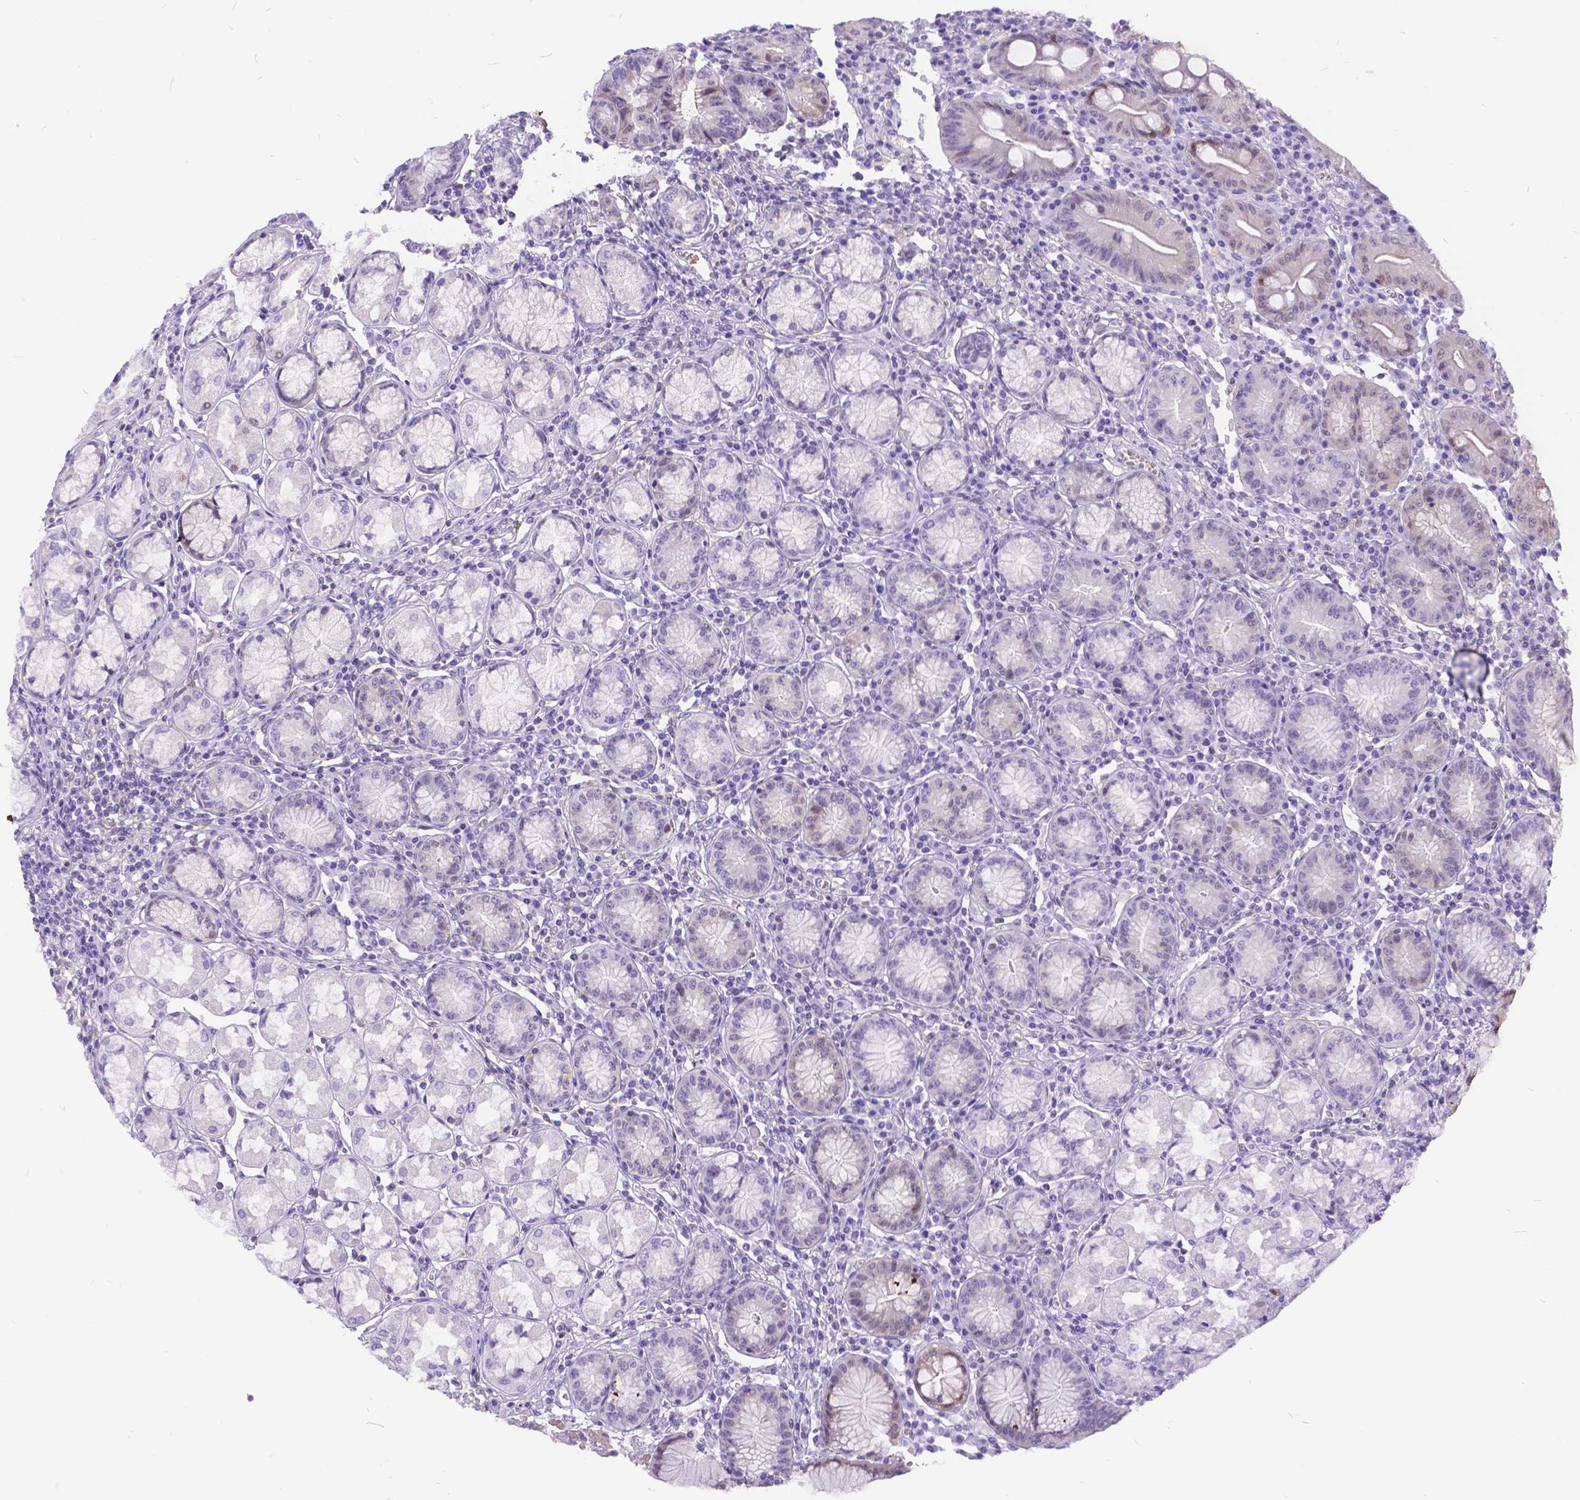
{"staining": {"intensity": "weak", "quantity": "<25%", "location": "cytoplasmic/membranous"}, "tissue": "stomach", "cell_type": "Glandular cells", "image_type": "normal", "snomed": [{"axis": "morphology", "description": "Normal tissue, NOS"}, {"axis": "topography", "description": "Stomach"}], "caption": "The histopathology image shows no significant staining in glandular cells of stomach.", "gene": "TMEM169", "patient": {"sex": "male", "age": 55}}